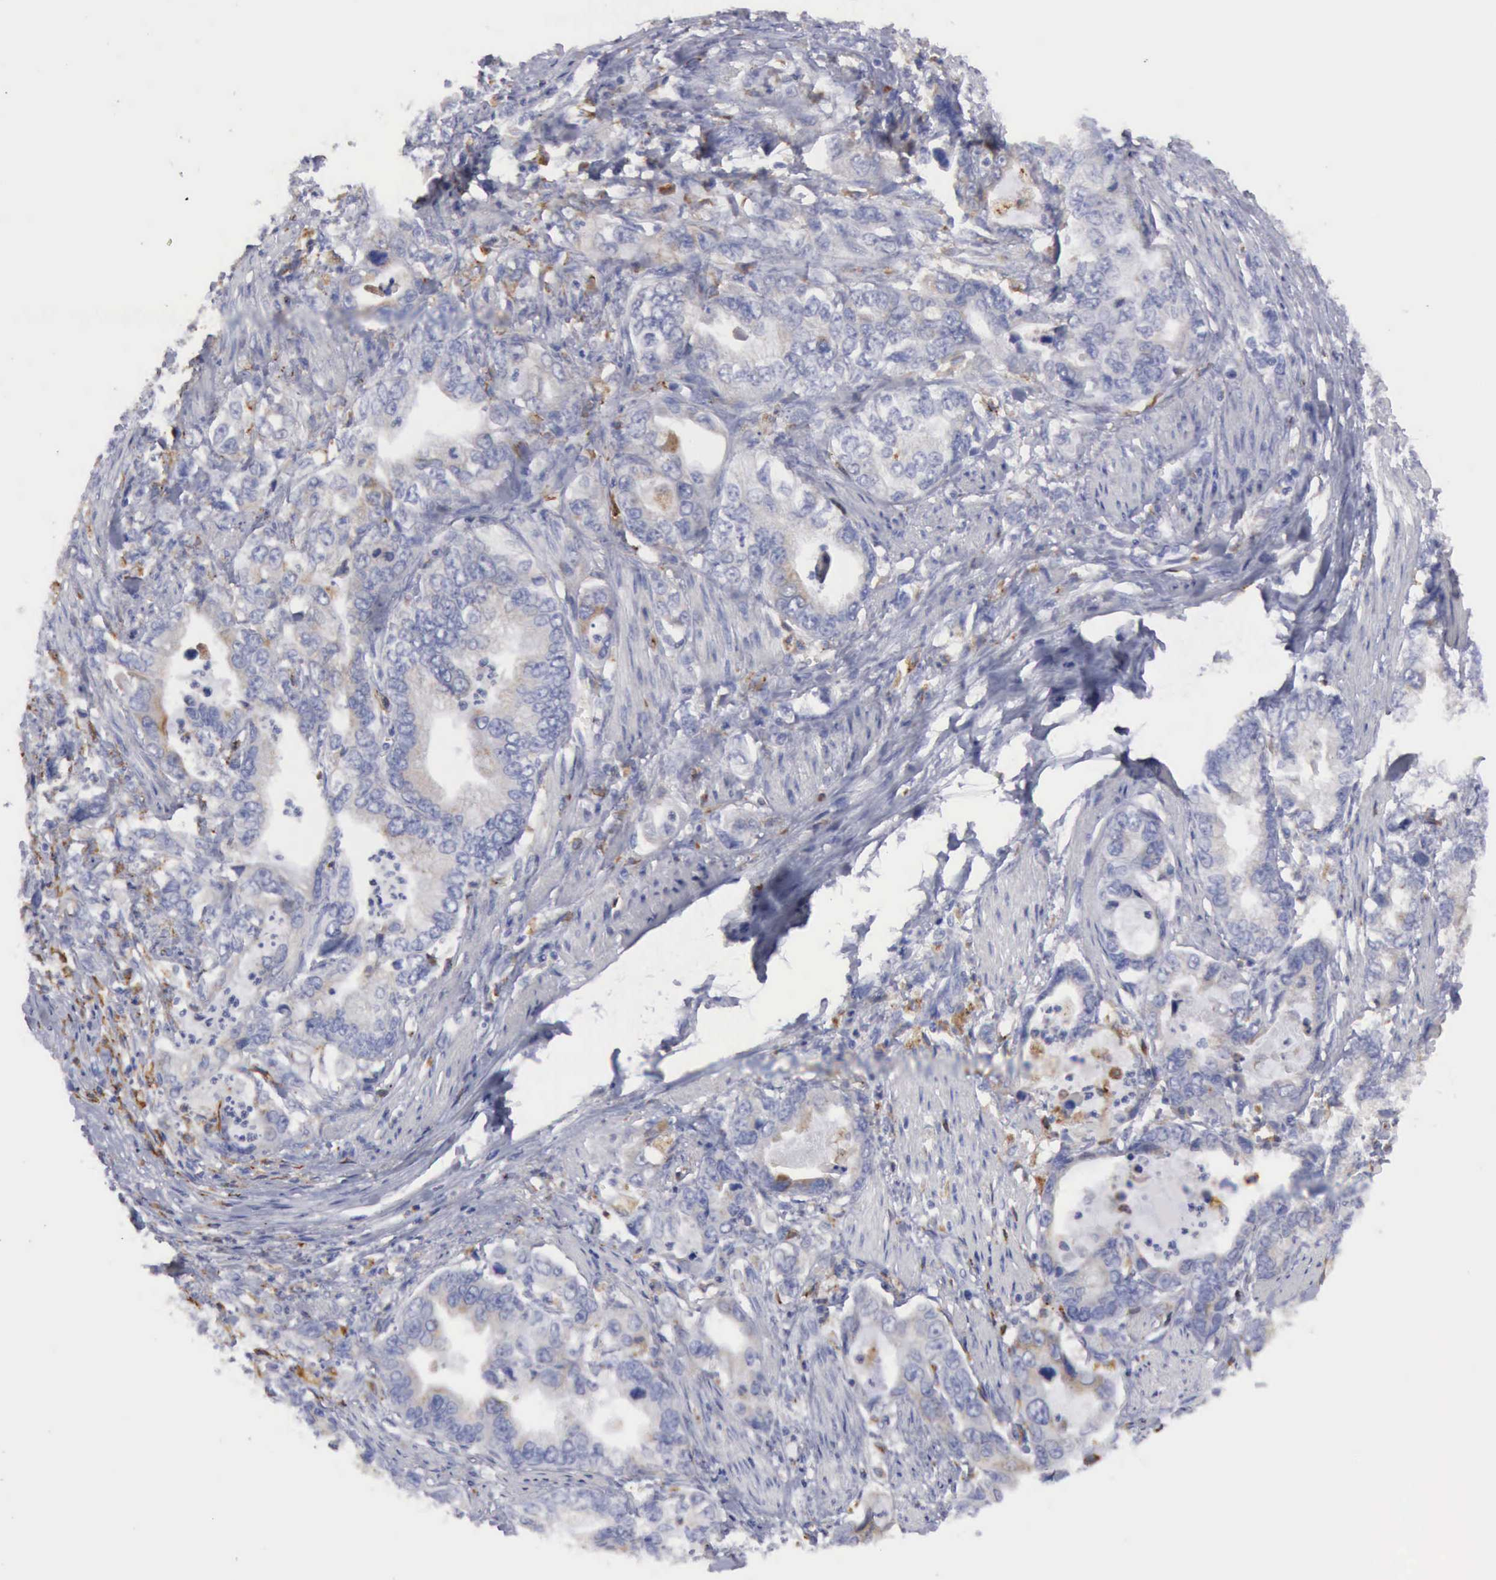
{"staining": {"intensity": "weak", "quantity": "<25%", "location": "cytoplasmic/membranous"}, "tissue": "stomach cancer", "cell_type": "Tumor cells", "image_type": "cancer", "snomed": [{"axis": "morphology", "description": "Adenocarcinoma, NOS"}, {"axis": "topography", "description": "Pancreas"}, {"axis": "topography", "description": "Stomach, upper"}], "caption": "This is a histopathology image of immunohistochemistry staining of stomach adenocarcinoma, which shows no staining in tumor cells. Nuclei are stained in blue.", "gene": "CTSS", "patient": {"sex": "male", "age": 77}}